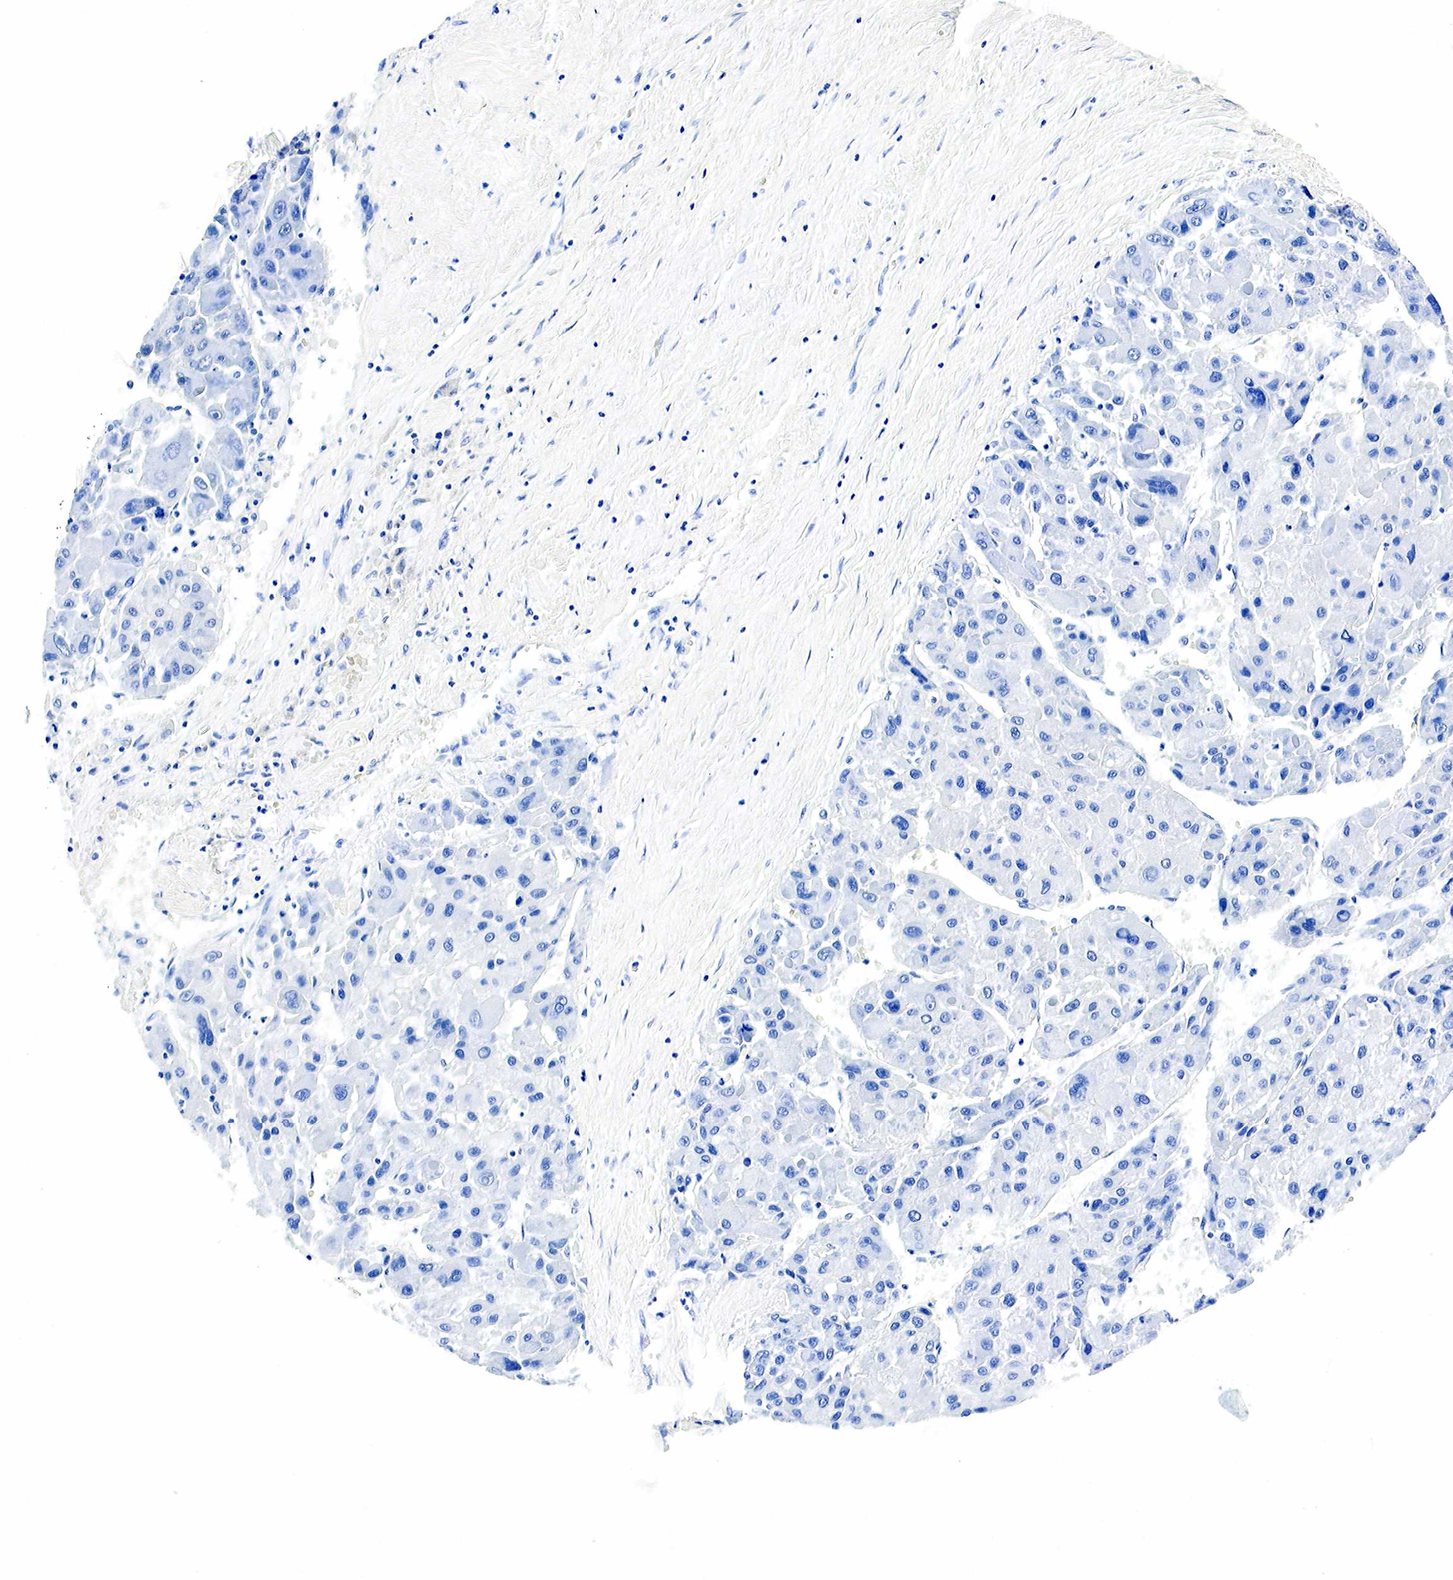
{"staining": {"intensity": "negative", "quantity": "none", "location": "none"}, "tissue": "liver cancer", "cell_type": "Tumor cells", "image_type": "cancer", "snomed": [{"axis": "morphology", "description": "Carcinoma, Hepatocellular, NOS"}, {"axis": "topography", "description": "Liver"}], "caption": "Immunohistochemistry (IHC) of human liver cancer displays no positivity in tumor cells.", "gene": "ACP3", "patient": {"sex": "male", "age": 64}}